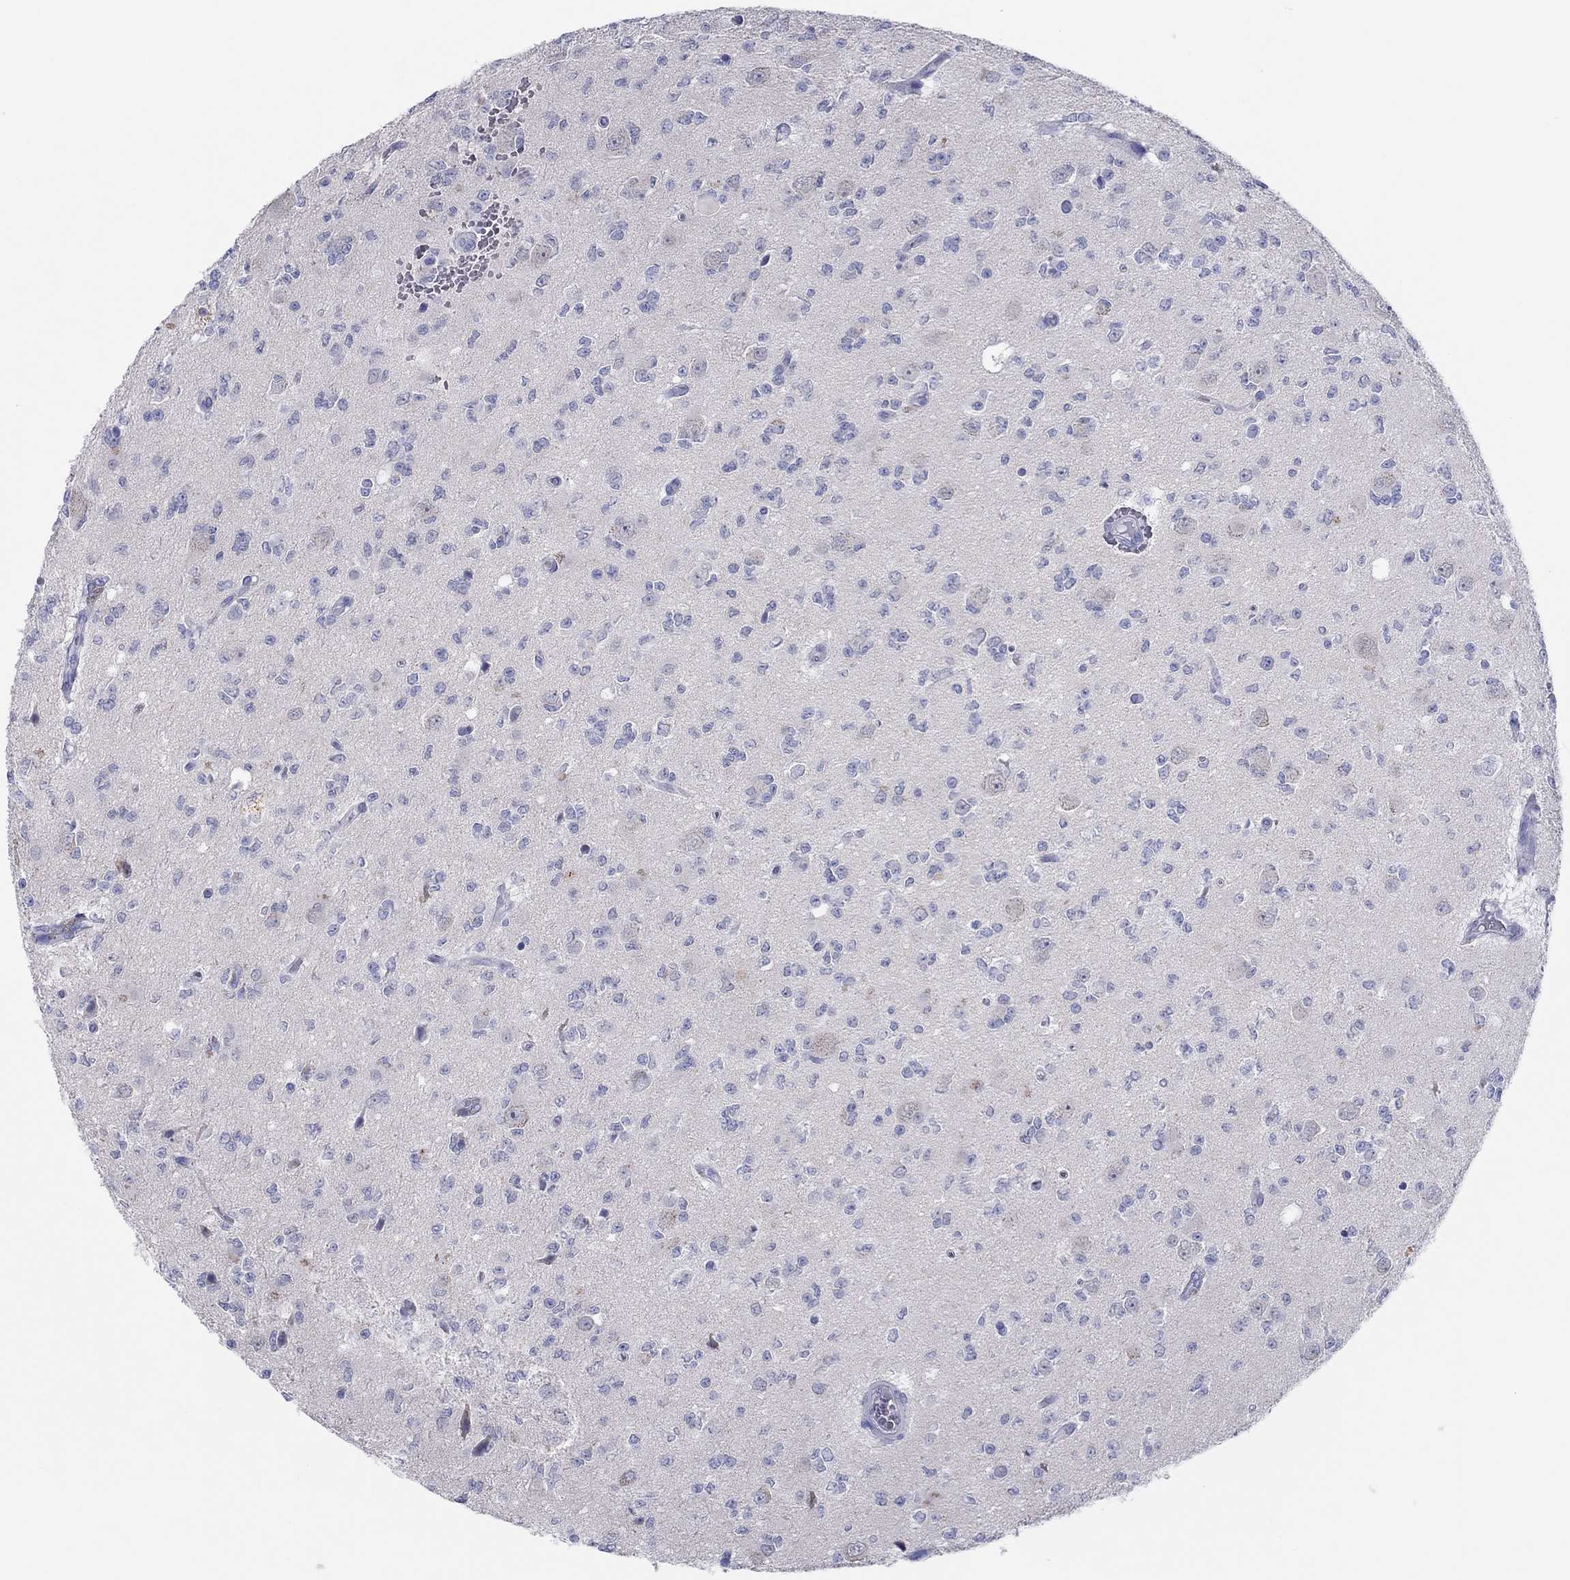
{"staining": {"intensity": "negative", "quantity": "none", "location": "none"}, "tissue": "glioma", "cell_type": "Tumor cells", "image_type": "cancer", "snomed": [{"axis": "morphology", "description": "Glioma, malignant, Low grade"}, {"axis": "topography", "description": "Brain"}], "caption": "High magnification brightfield microscopy of glioma stained with DAB (brown) and counterstained with hematoxylin (blue): tumor cells show no significant positivity.", "gene": "ERICH3", "patient": {"sex": "female", "age": 45}}